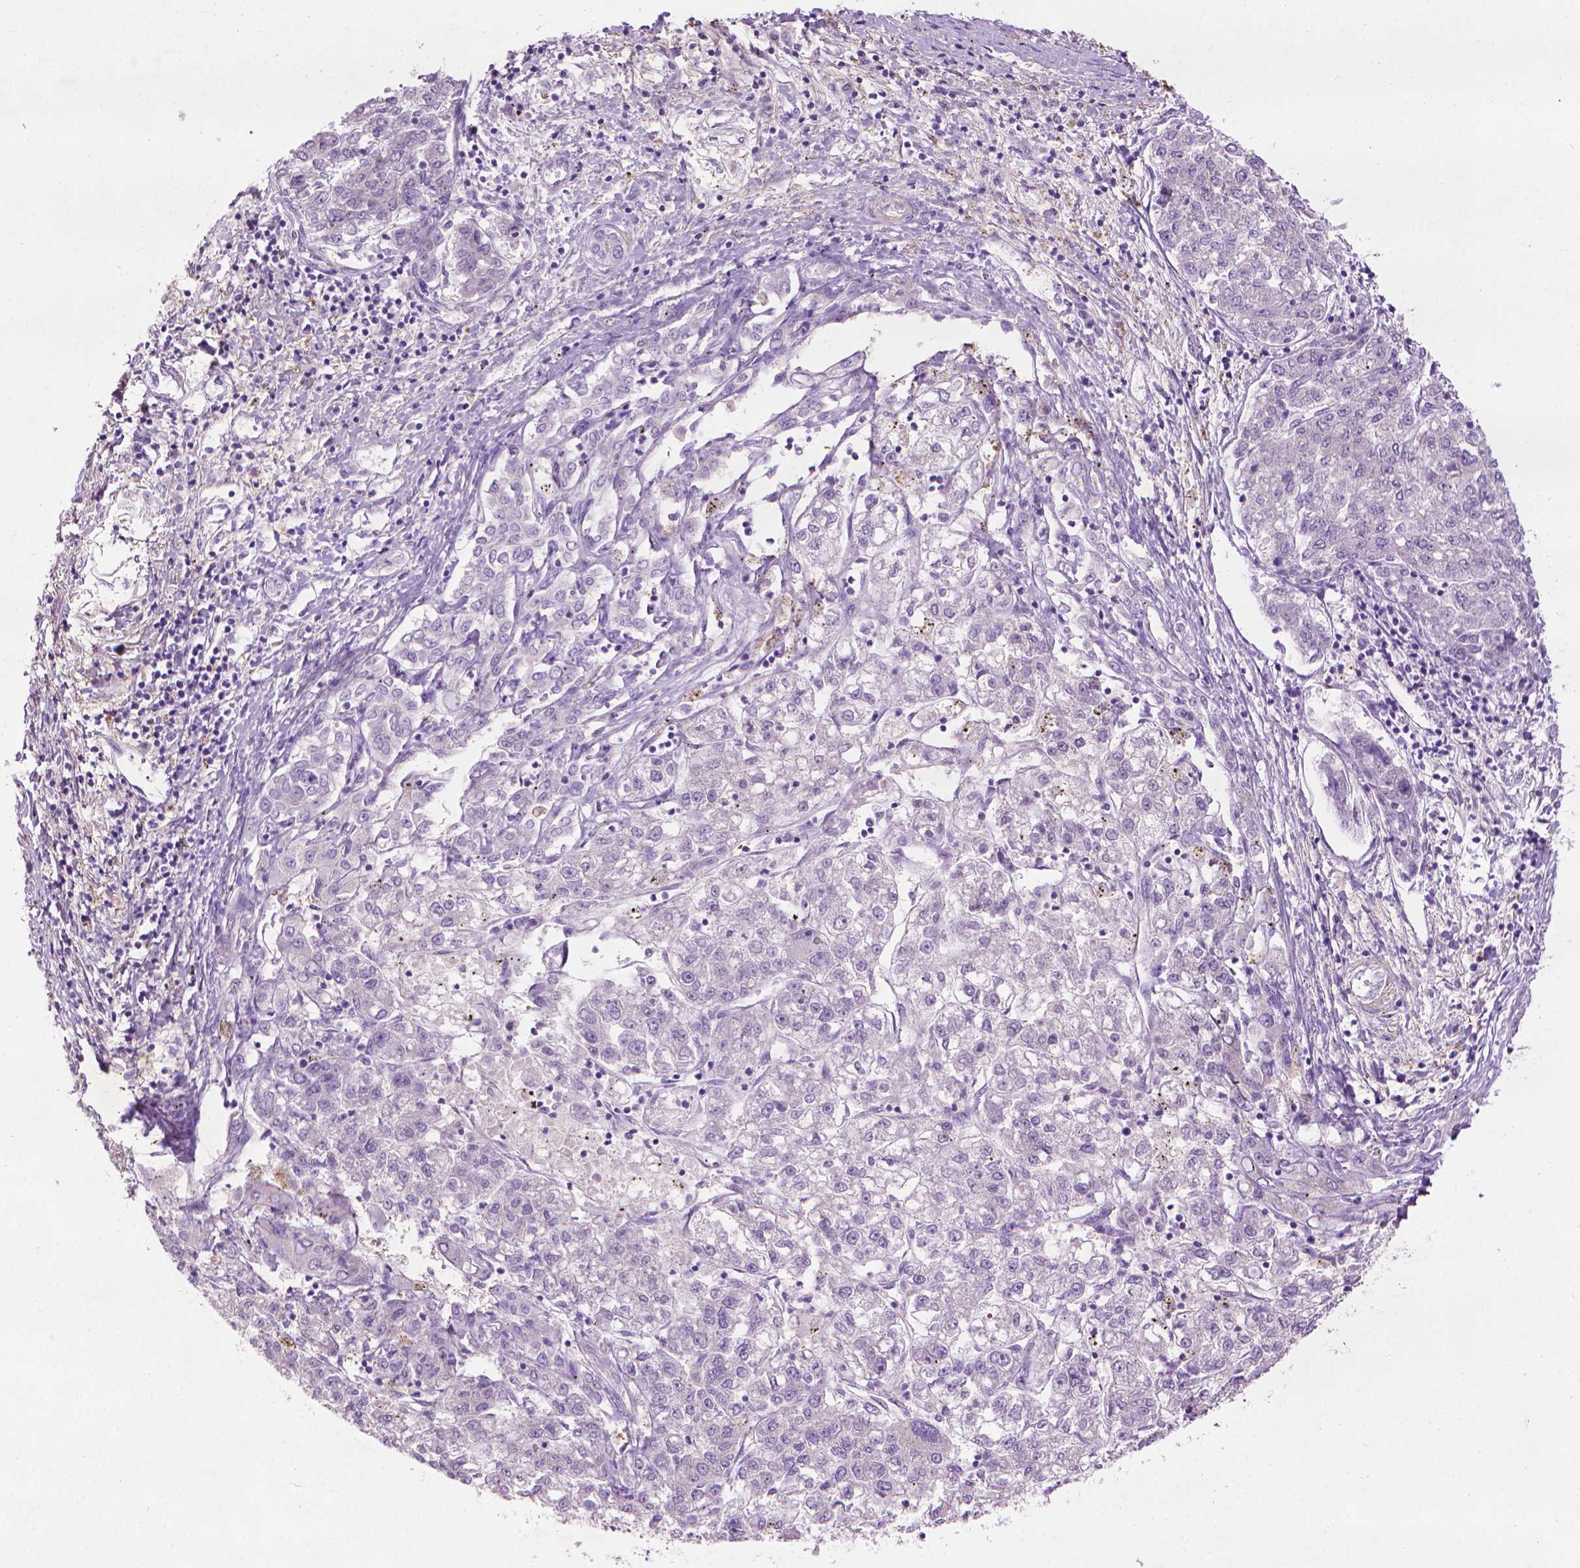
{"staining": {"intensity": "negative", "quantity": "none", "location": "none"}, "tissue": "liver cancer", "cell_type": "Tumor cells", "image_type": "cancer", "snomed": [{"axis": "morphology", "description": "Carcinoma, Hepatocellular, NOS"}, {"axis": "topography", "description": "Liver"}], "caption": "Hepatocellular carcinoma (liver) stained for a protein using IHC shows no positivity tumor cells.", "gene": "AQP10", "patient": {"sex": "male", "age": 56}}